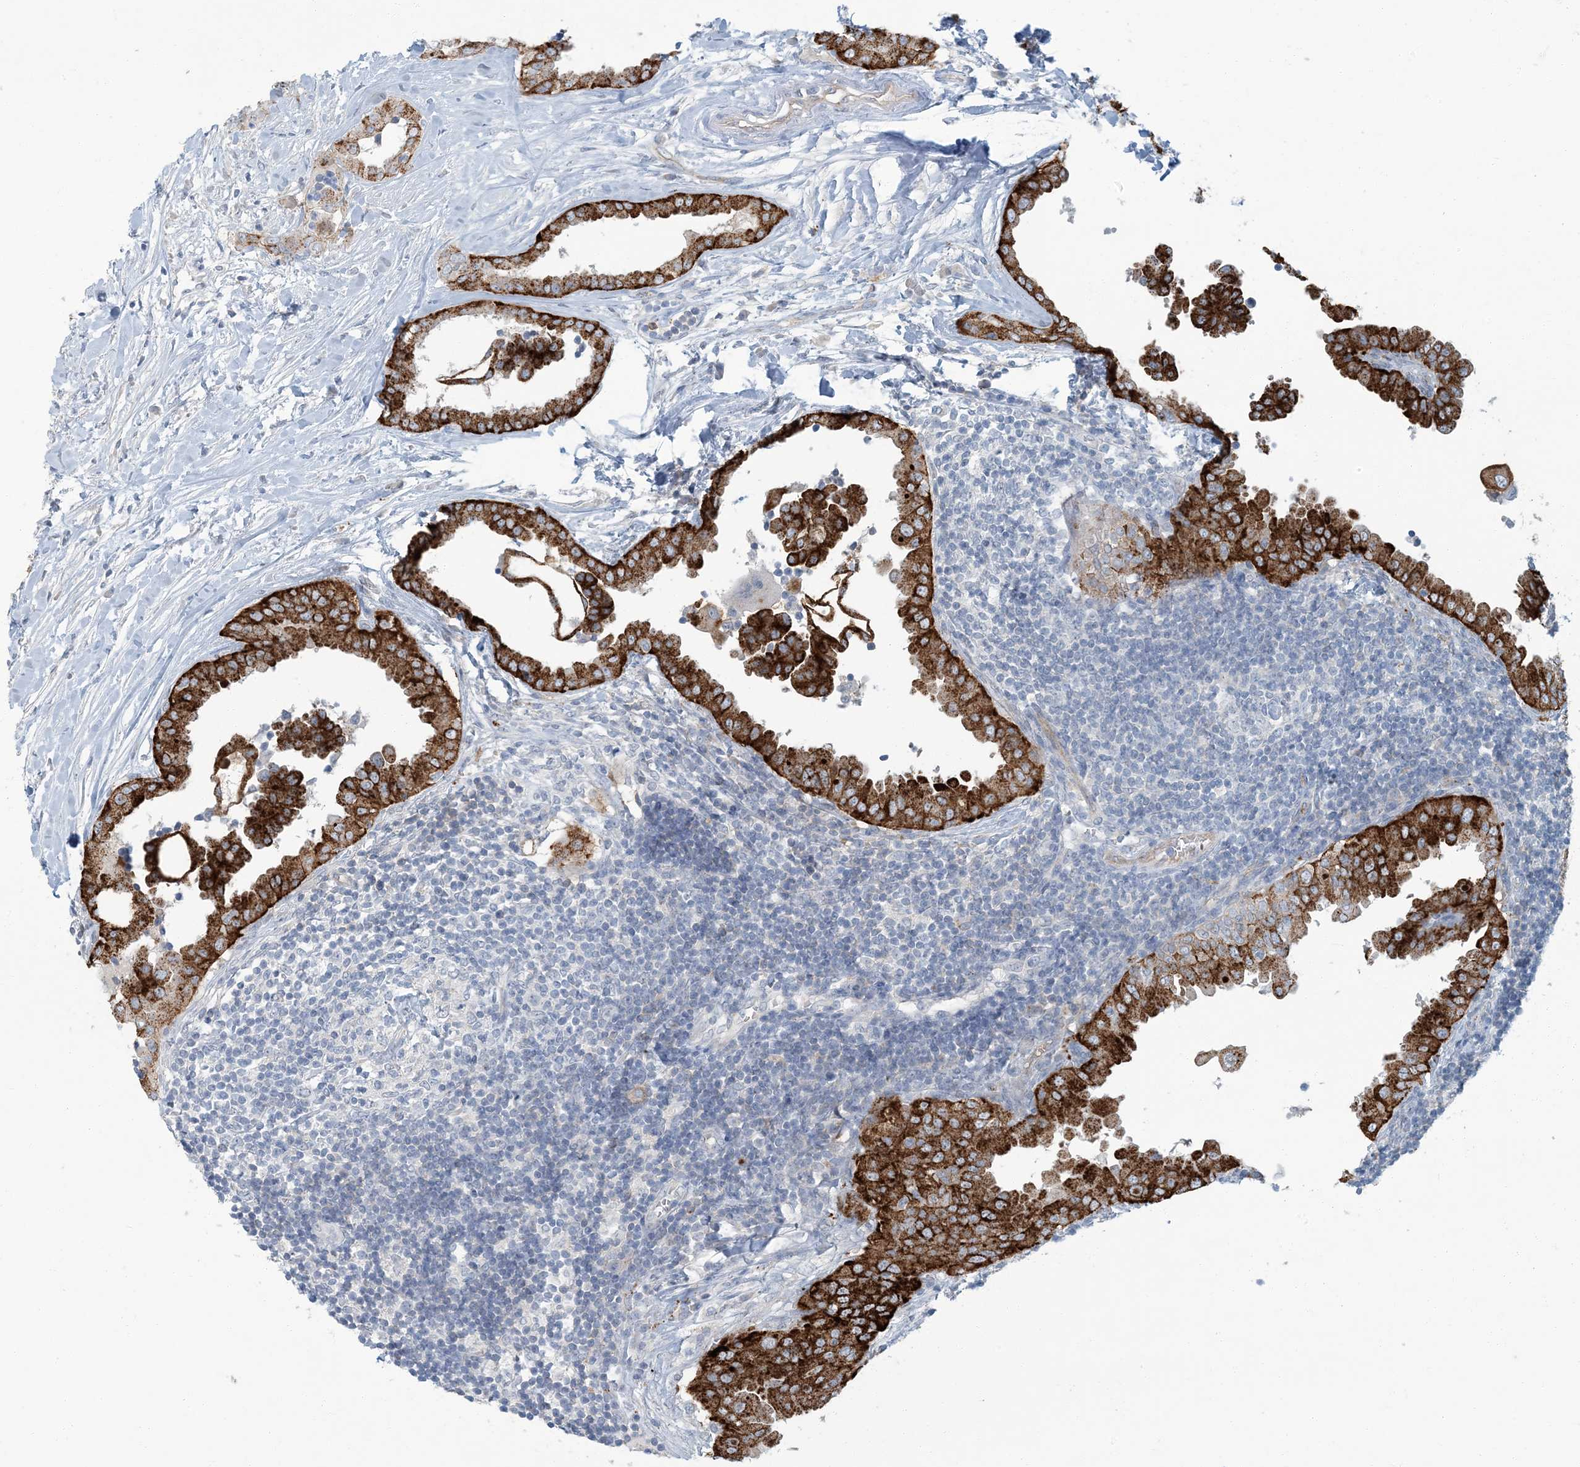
{"staining": {"intensity": "strong", "quantity": ">75%", "location": "cytoplasmic/membranous"}, "tissue": "thyroid cancer", "cell_type": "Tumor cells", "image_type": "cancer", "snomed": [{"axis": "morphology", "description": "Papillary adenocarcinoma, NOS"}, {"axis": "topography", "description": "Thyroid gland"}], "caption": "High-power microscopy captured an IHC image of thyroid cancer, revealing strong cytoplasmic/membranous expression in approximately >75% of tumor cells.", "gene": "EPHA4", "patient": {"sex": "male", "age": 33}}